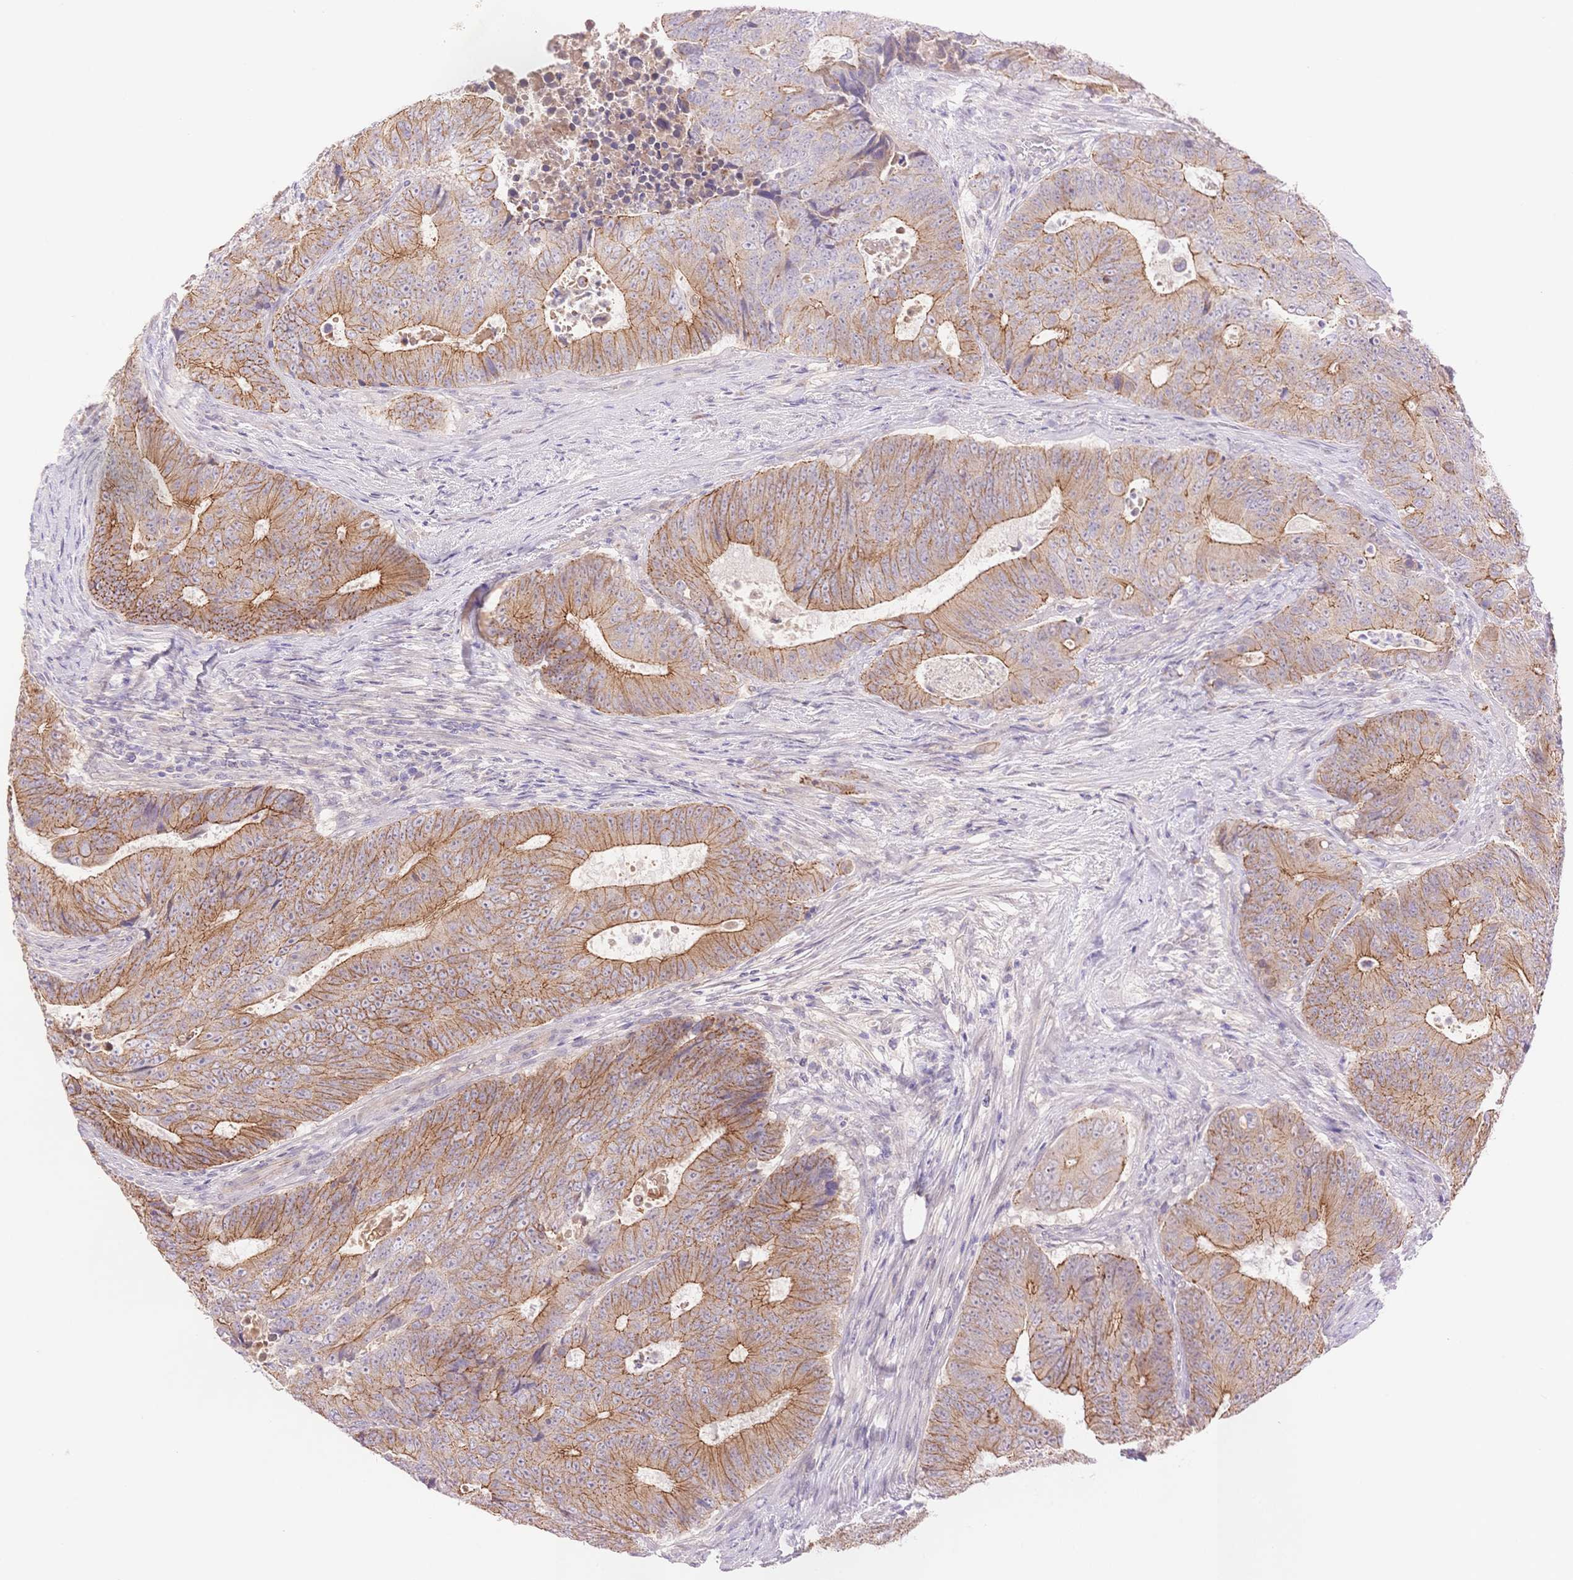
{"staining": {"intensity": "moderate", "quantity": ">75%", "location": "cytoplasmic/membranous"}, "tissue": "colorectal cancer", "cell_type": "Tumor cells", "image_type": "cancer", "snomed": [{"axis": "morphology", "description": "Adenocarcinoma, NOS"}, {"axis": "topography", "description": "Colon"}], "caption": "Immunohistochemistry (IHC) (DAB) staining of human adenocarcinoma (colorectal) exhibits moderate cytoplasmic/membranous protein staining in about >75% of tumor cells.", "gene": "WDR54", "patient": {"sex": "female", "age": 48}}